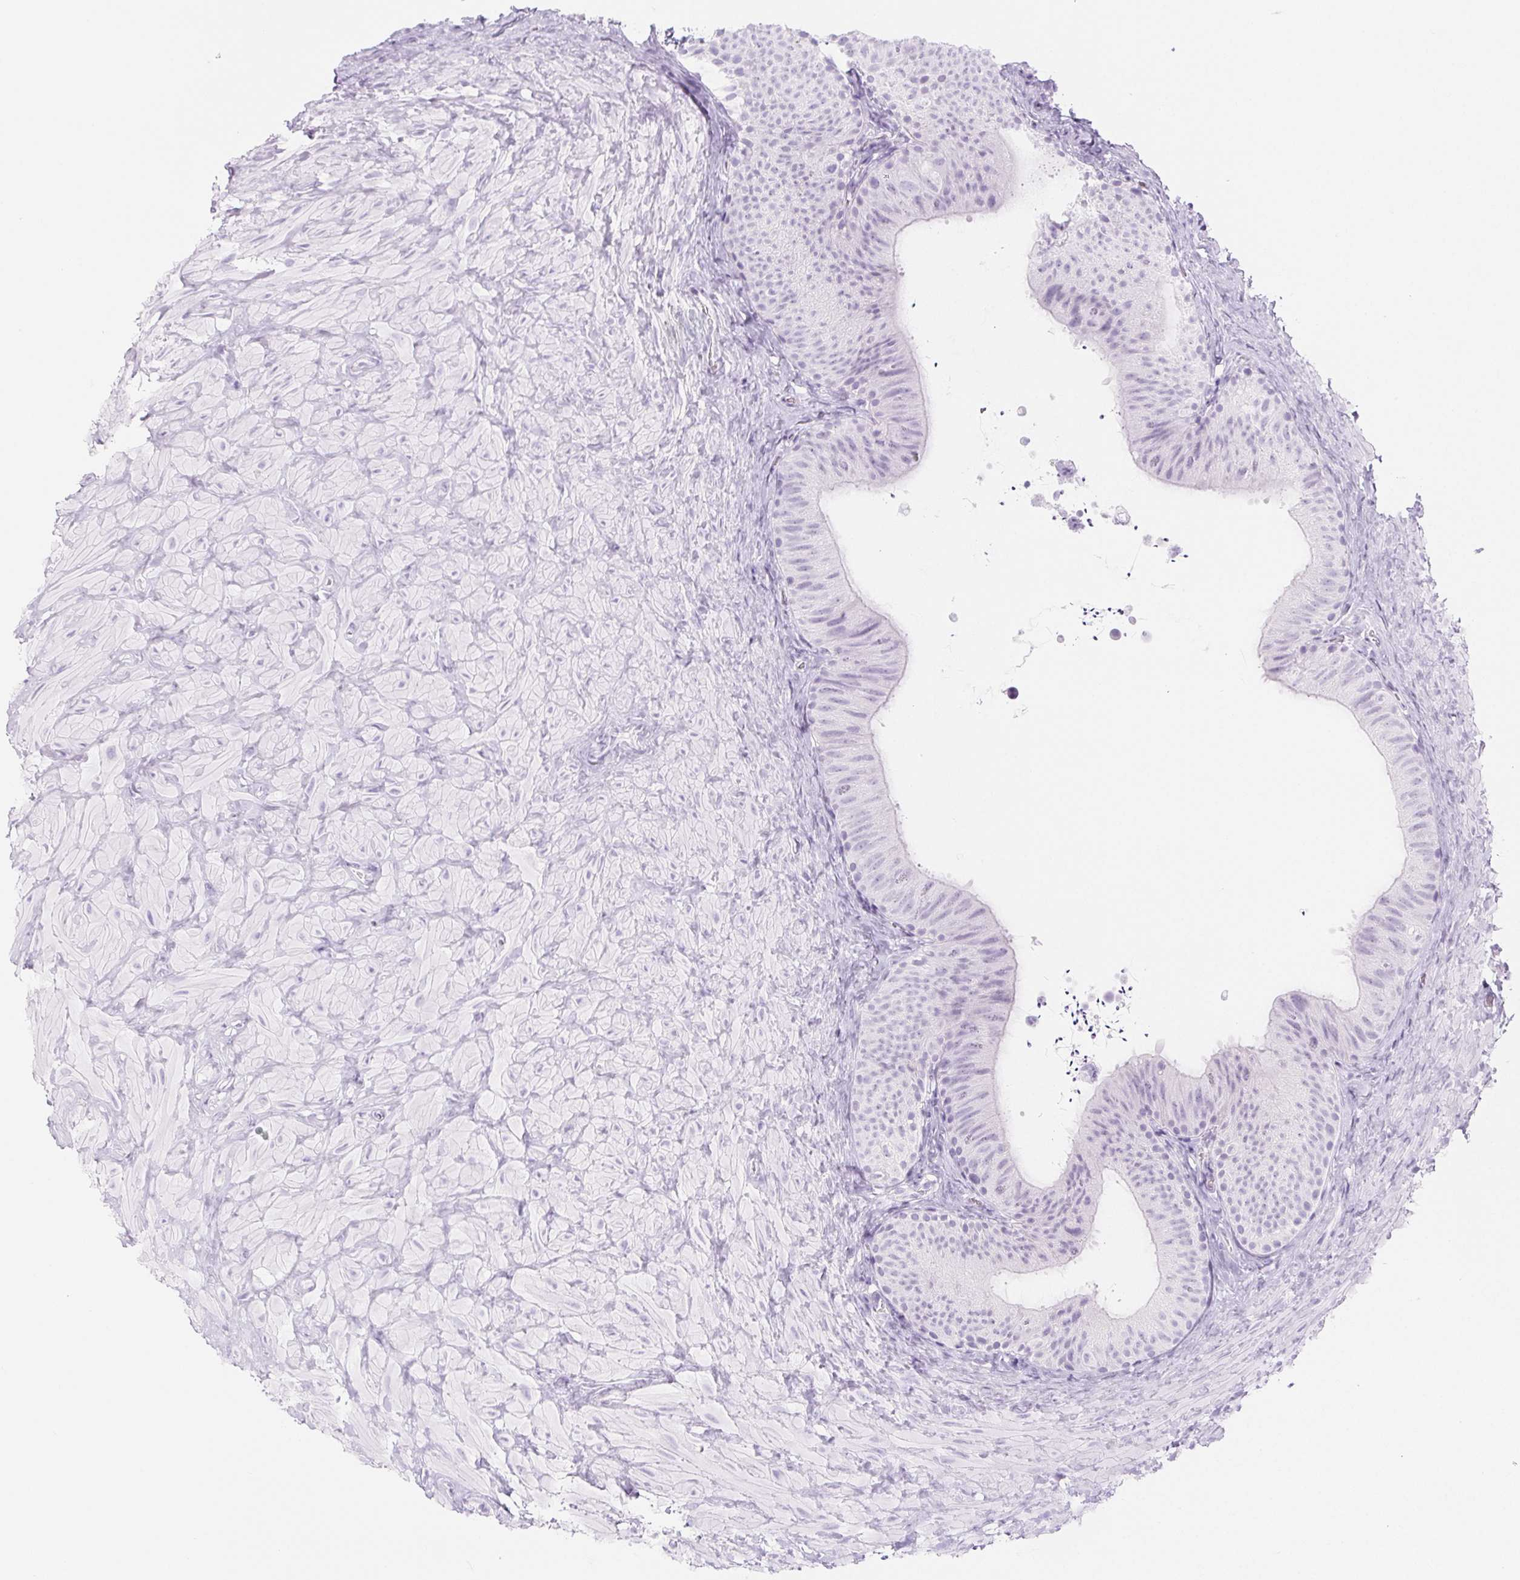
{"staining": {"intensity": "negative", "quantity": "none", "location": "none"}, "tissue": "epididymis", "cell_type": "Glandular cells", "image_type": "normal", "snomed": [{"axis": "morphology", "description": "Normal tissue, NOS"}, {"axis": "topography", "description": "Epididymis, spermatic cord, NOS"}, {"axis": "topography", "description": "Epididymis"}], "caption": "This photomicrograph is of benign epididymis stained with IHC to label a protein in brown with the nuclei are counter-stained blue. There is no positivity in glandular cells. The staining was performed using DAB (3,3'-diaminobenzidine) to visualize the protein expression in brown, while the nuclei were stained in blue with hematoxylin (Magnification: 20x).", "gene": "SPRR3", "patient": {"sex": "male", "age": 31}}